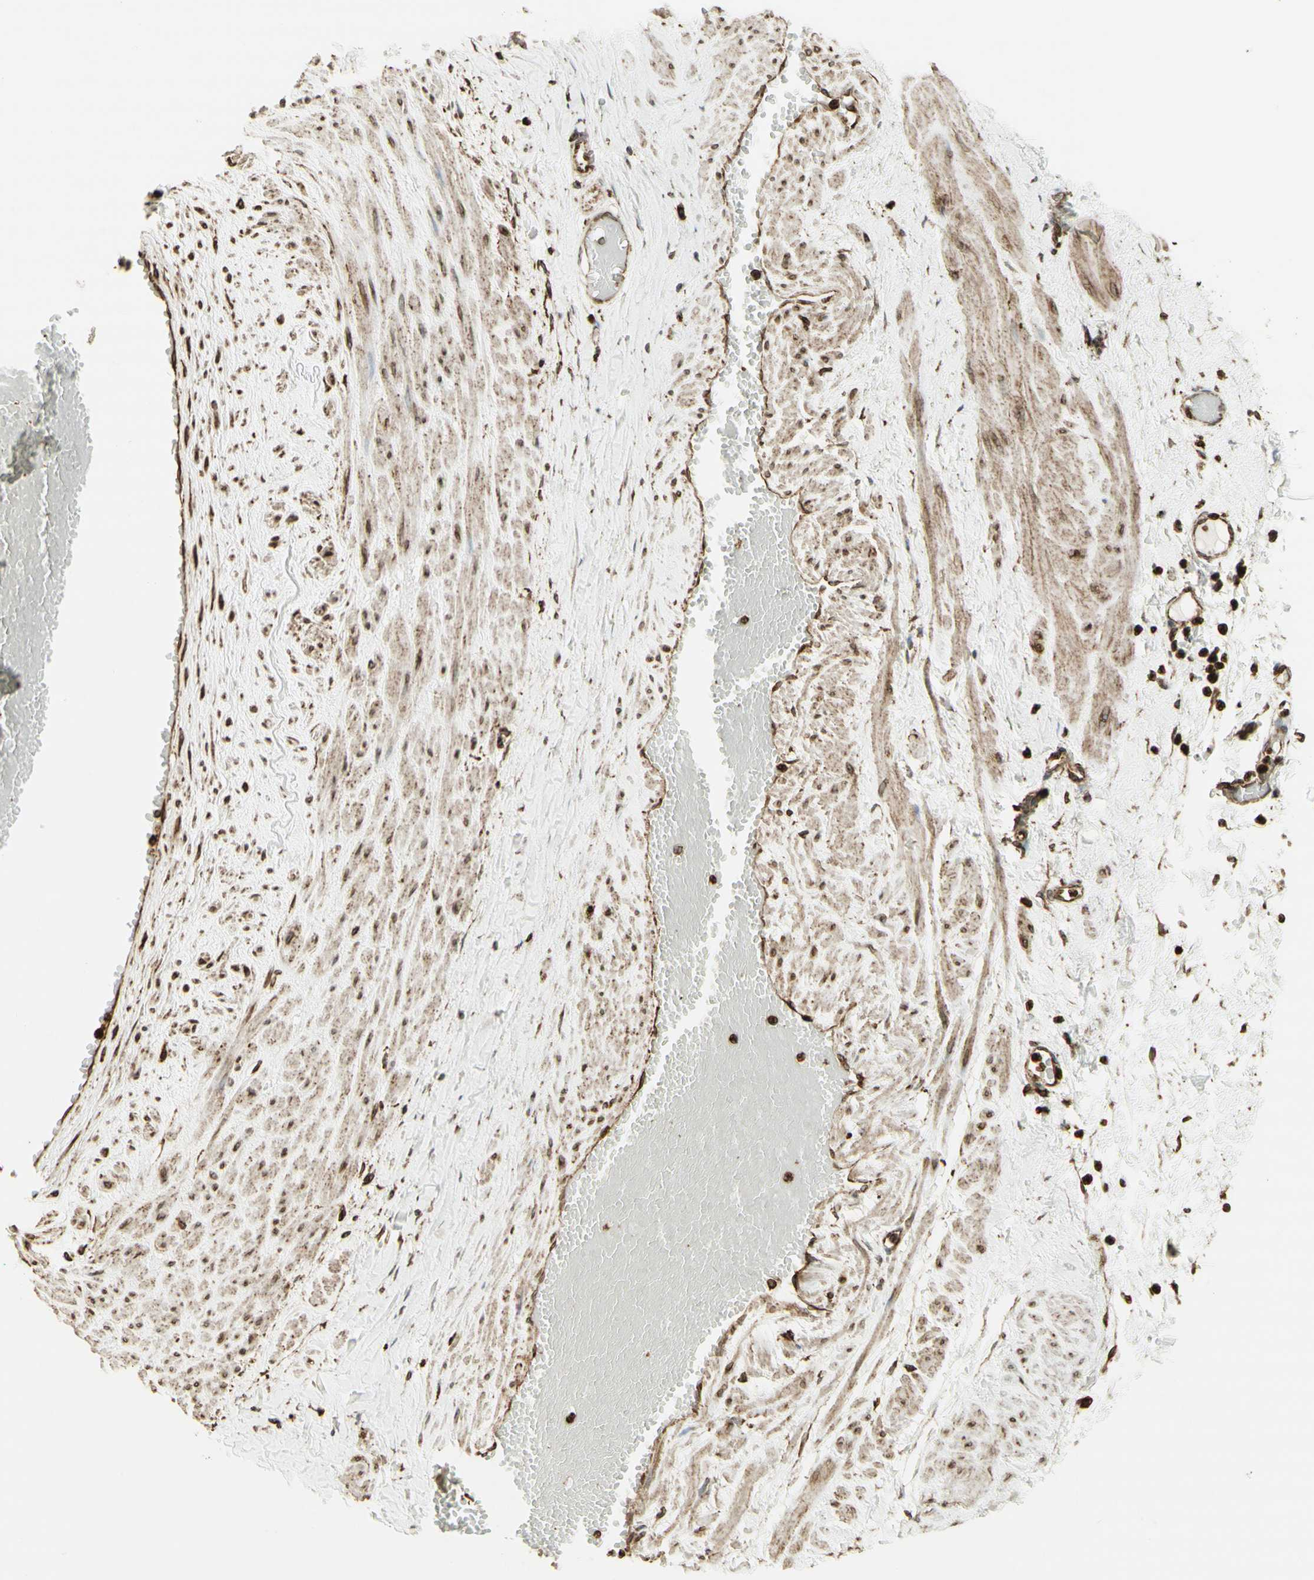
{"staining": {"intensity": "moderate", "quantity": ">75%", "location": "cytoplasmic/membranous"}, "tissue": "adipose tissue", "cell_type": "Adipocytes", "image_type": "normal", "snomed": [{"axis": "morphology", "description": "Normal tissue, NOS"}, {"axis": "topography", "description": "Soft tissue"}, {"axis": "topography", "description": "Vascular tissue"}], "caption": "A high-resolution photomicrograph shows IHC staining of normal adipose tissue, which reveals moderate cytoplasmic/membranous positivity in approximately >75% of adipocytes. The staining was performed using DAB (3,3'-diaminobenzidine), with brown indicating positive protein expression. Nuclei are stained blue with hematoxylin.", "gene": "CANX", "patient": {"sex": "female", "age": 35}}